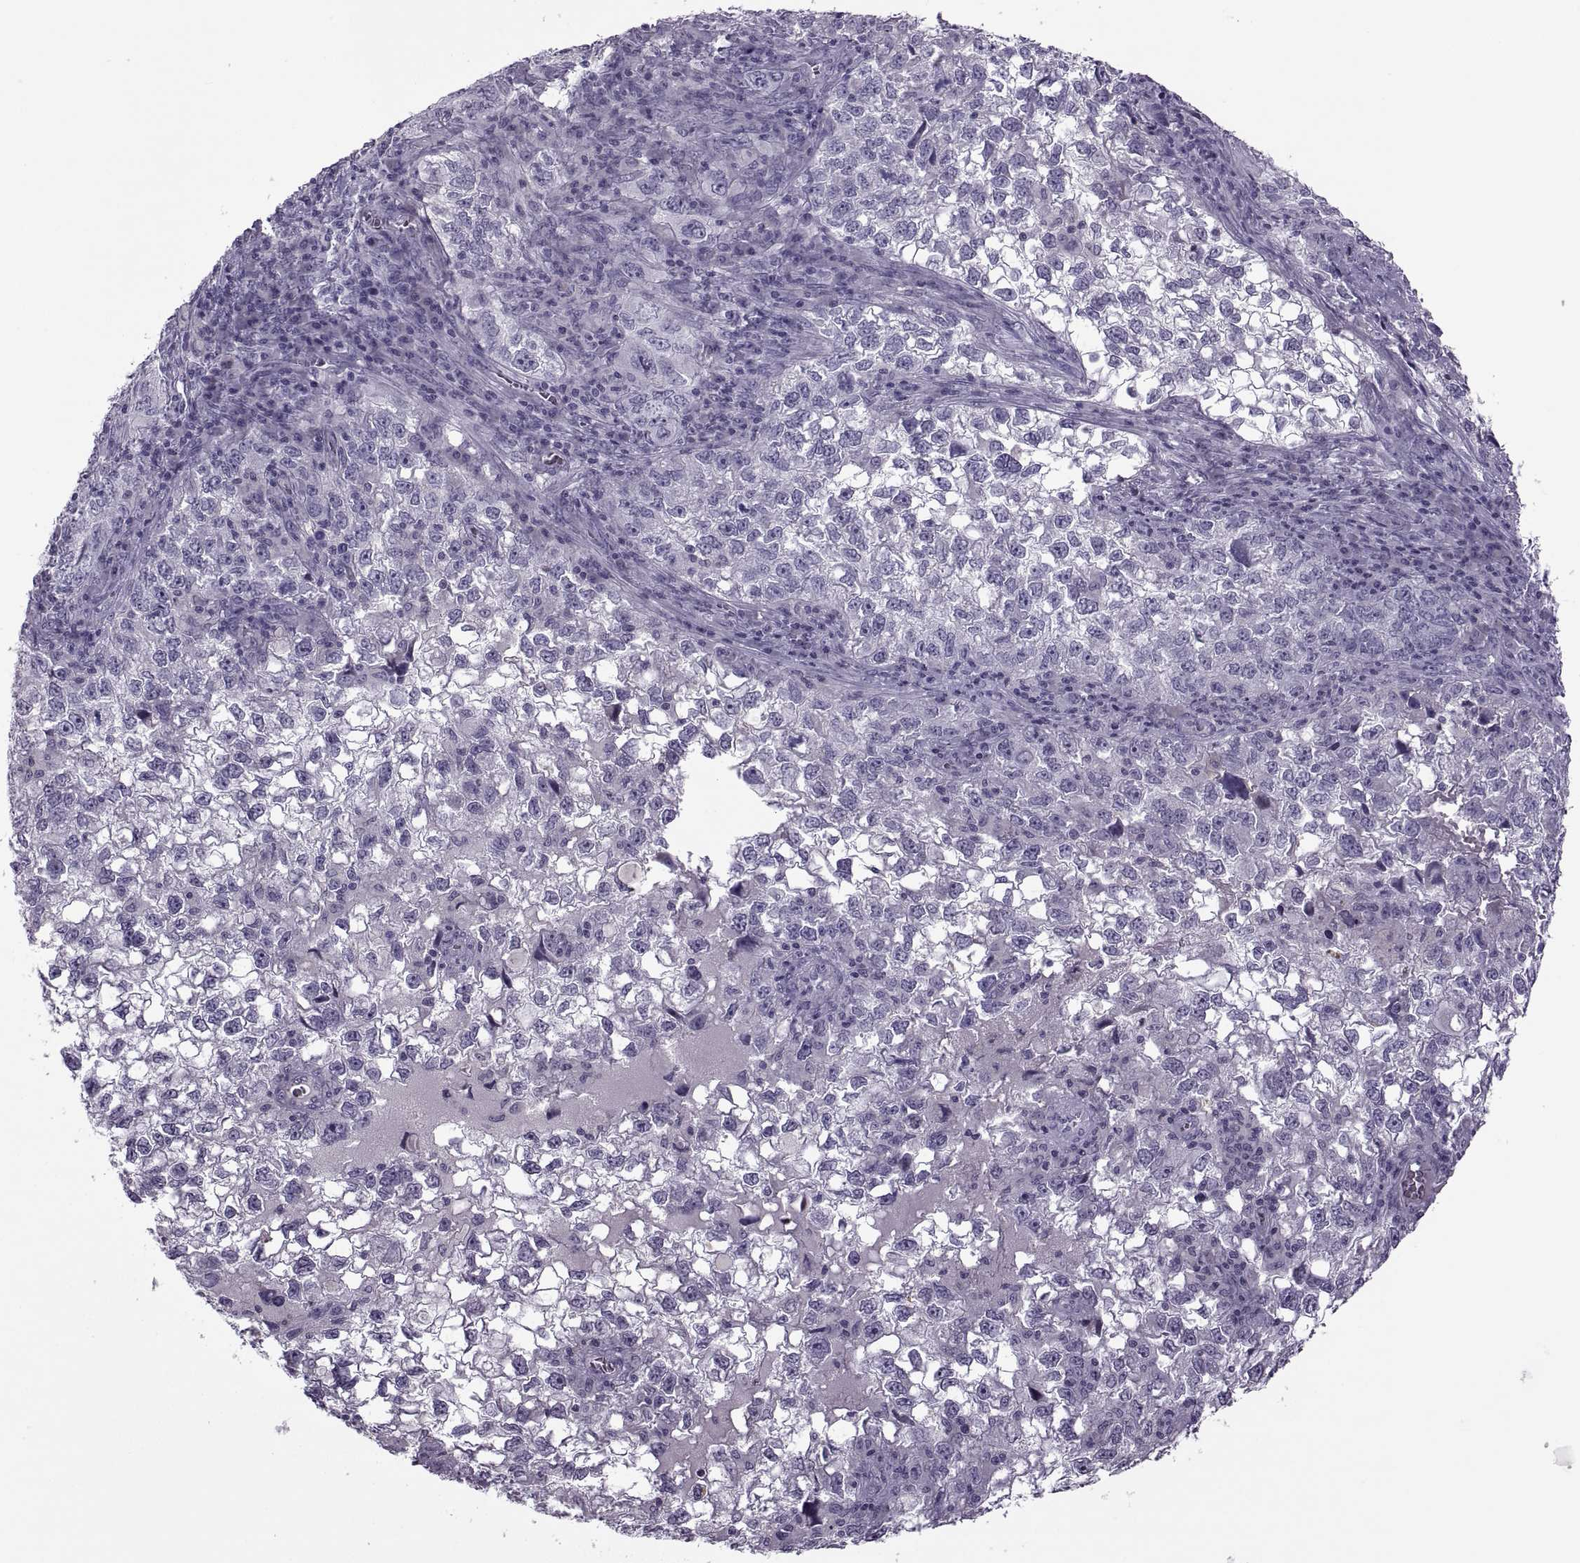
{"staining": {"intensity": "negative", "quantity": "none", "location": "none"}, "tissue": "cervical cancer", "cell_type": "Tumor cells", "image_type": "cancer", "snomed": [{"axis": "morphology", "description": "Squamous cell carcinoma, NOS"}, {"axis": "topography", "description": "Cervix"}], "caption": "High magnification brightfield microscopy of cervical cancer stained with DAB (brown) and counterstained with hematoxylin (blue): tumor cells show no significant expression. (DAB IHC, high magnification).", "gene": "RSPH6A", "patient": {"sex": "female", "age": 55}}